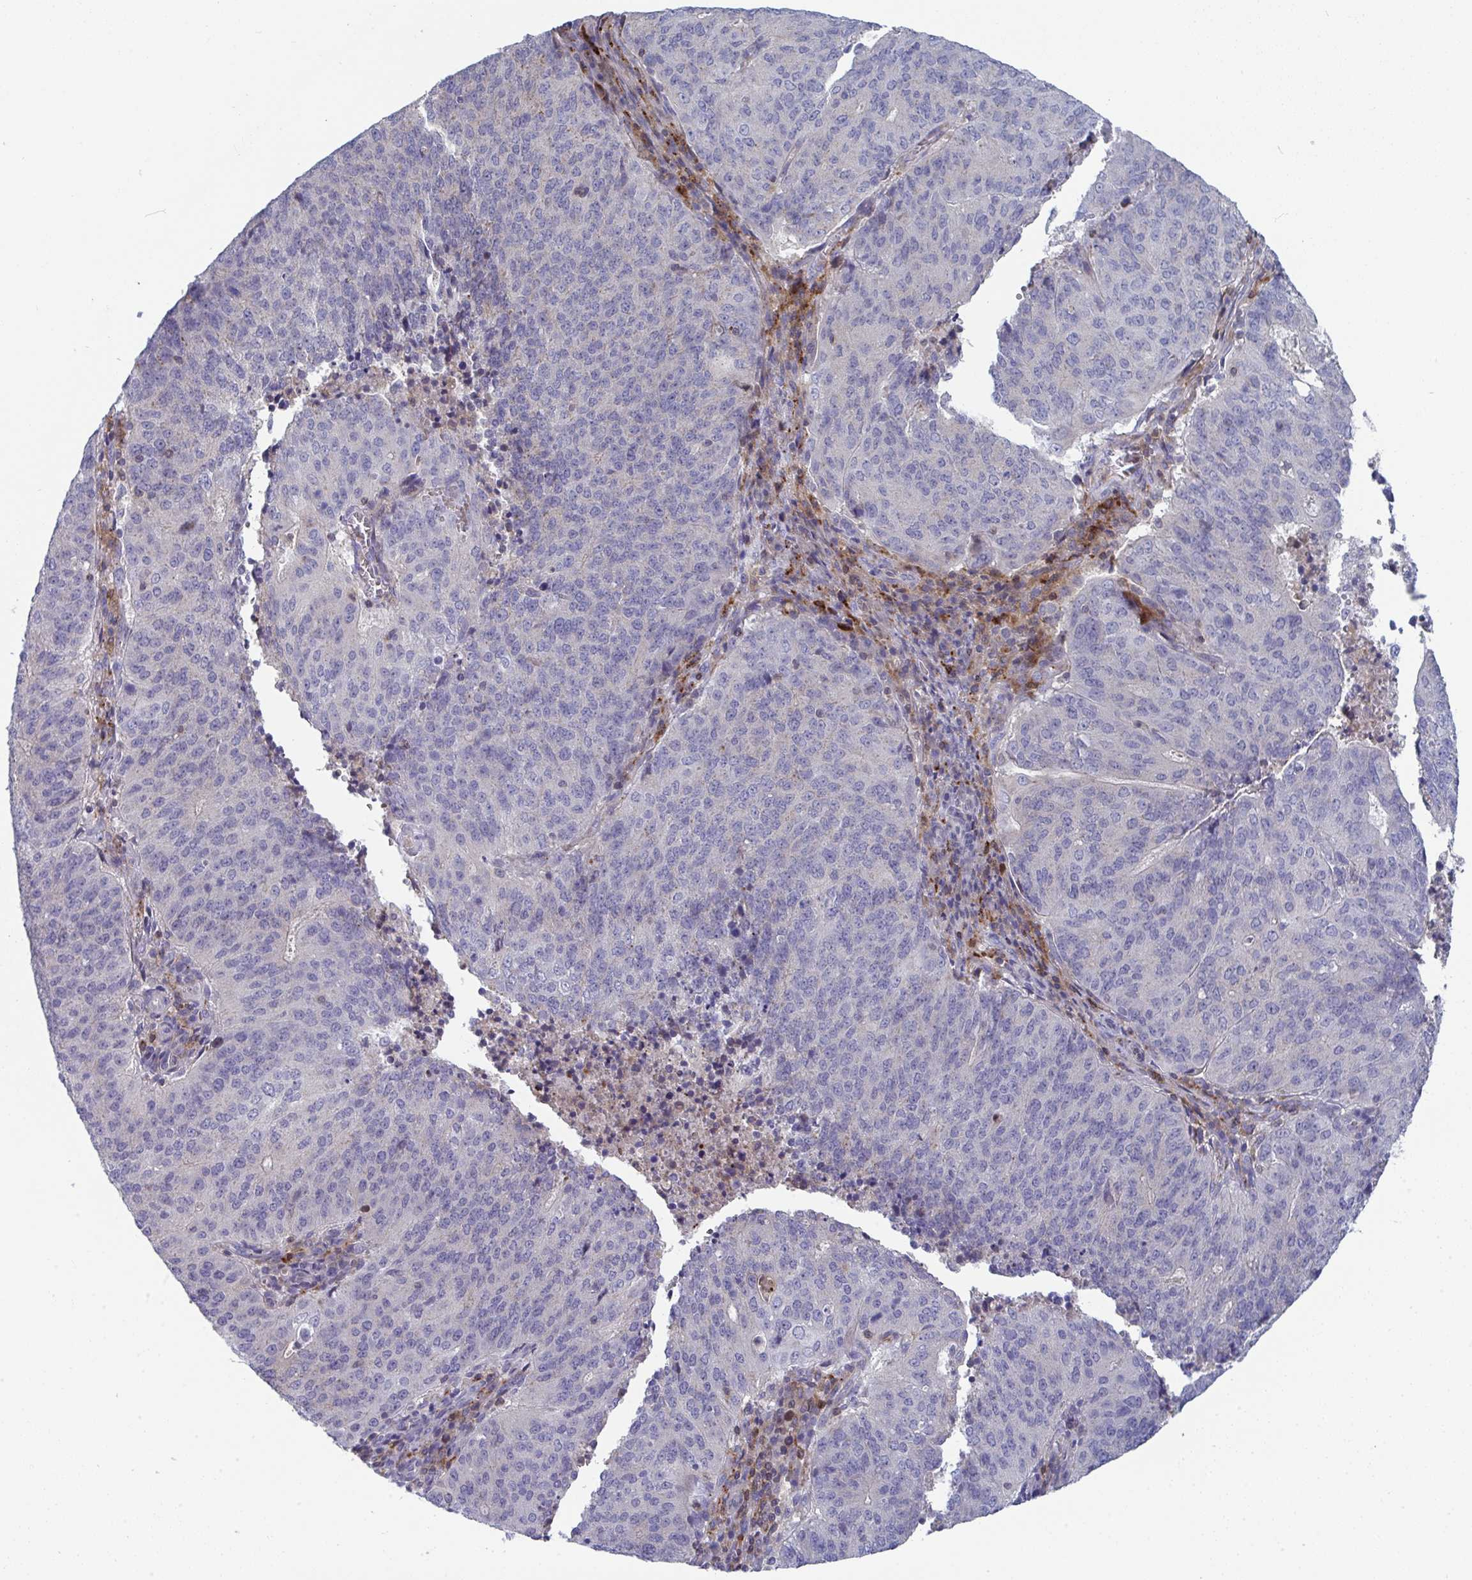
{"staining": {"intensity": "negative", "quantity": "none", "location": "none"}, "tissue": "endometrial cancer", "cell_type": "Tumor cells", "image_type": "cancer", "snomed": [{"axis": "morphology", "description": "Adenocarcinoma, NOS"}, {"axis": "topography", "description": "Endometrium"}], "caption": "Immunohistochemistry photomicrograph of adenocarcinoma (endometrial) stained for a protein (brown), which reveals no positivity in tumor cells.", "gene": "AOC2", "patient": {"sex": "female", "age": 82}}